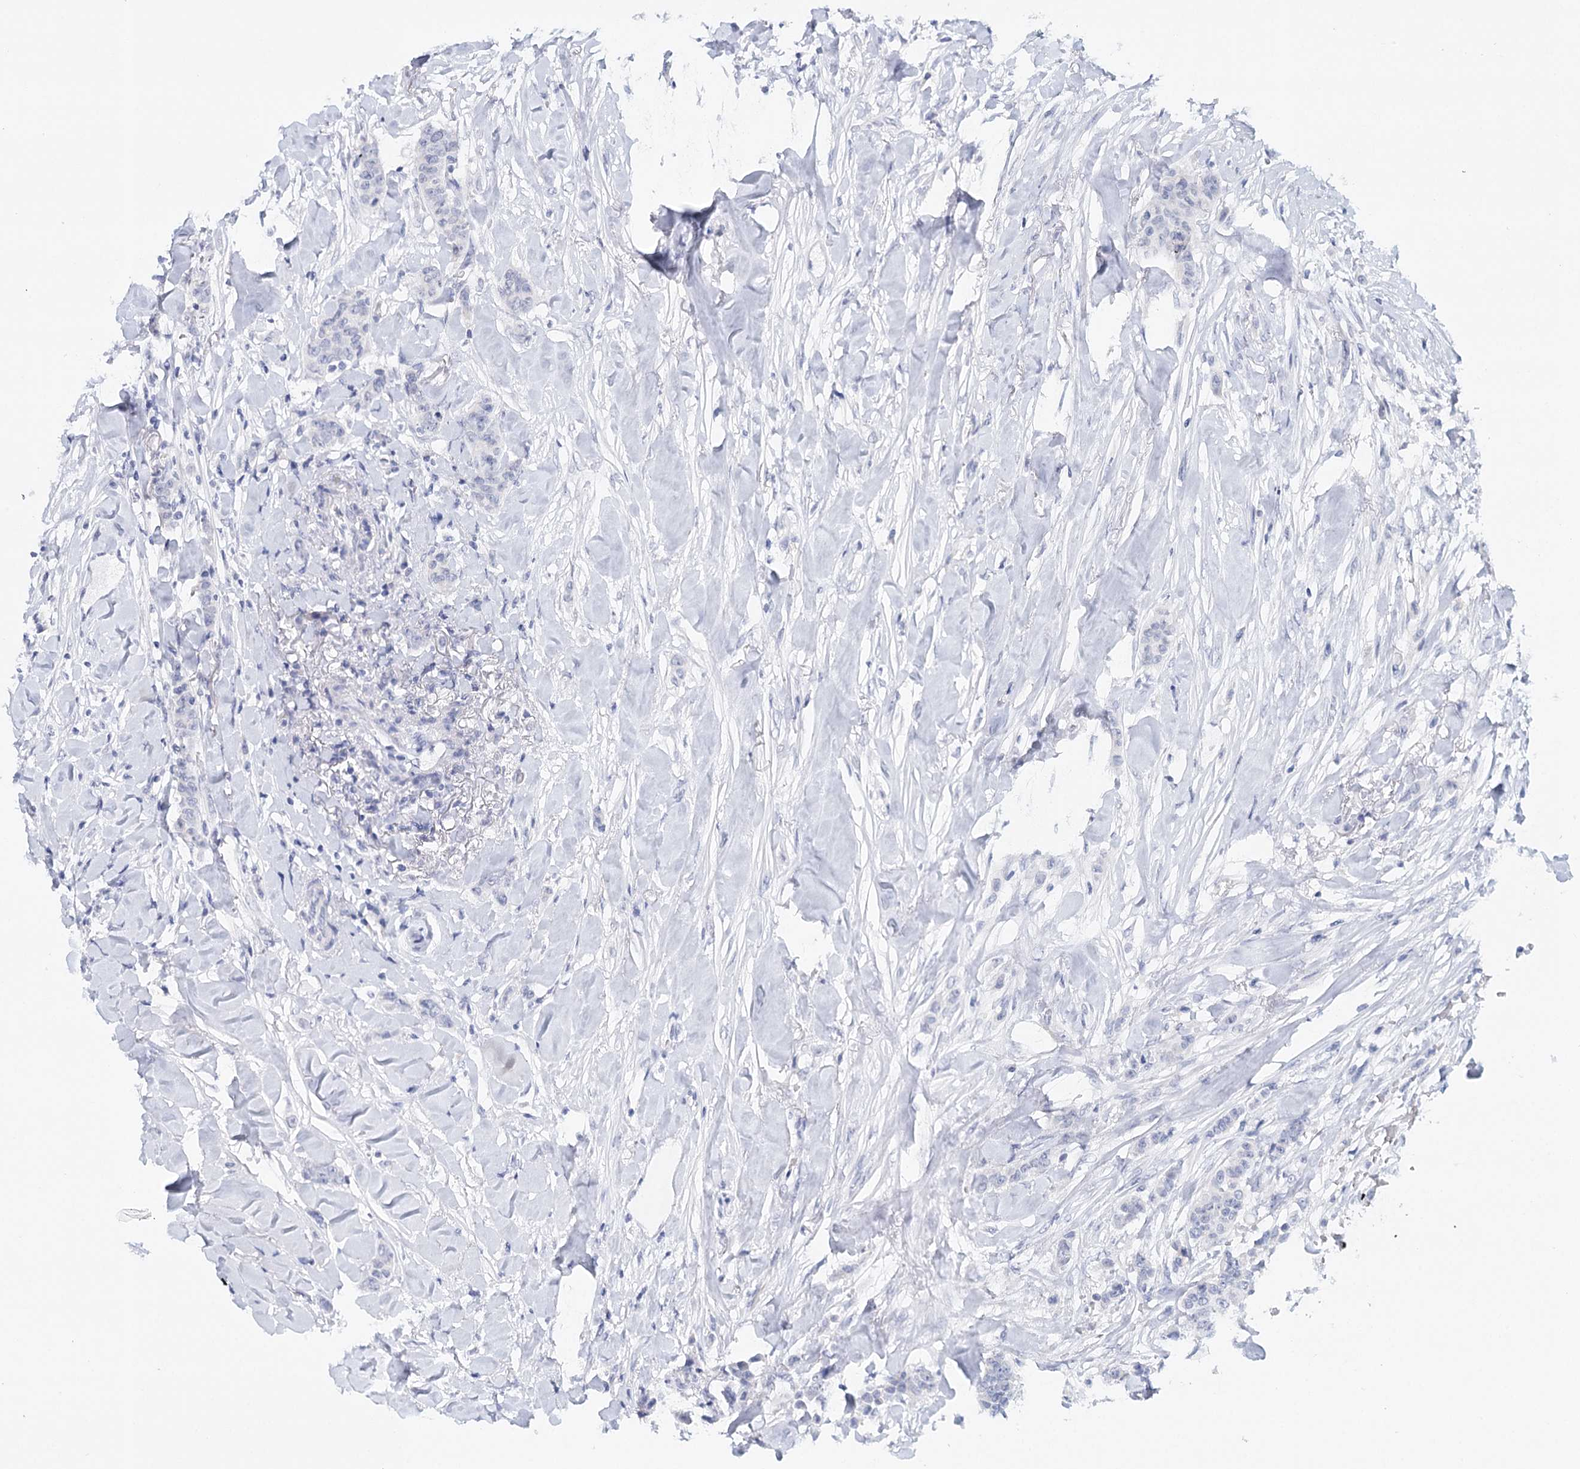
{"staining": {"intensity": "negative", "quantity": "none", "location": "none"}, "tissue": "breast cancer", "cell_type": "Tumor cells", "image_type": "cancer", "snomed": [{"axis": "morphology", "description": "Duct carcinoma"}, {"axis": "topography", "description": "Breast"}], "caption": "IHC of breast intraductal carcinoma shows no staining in tumor cells.", "gene": "HSPA4L", "patient": {"sex": "female", "age": 40}}